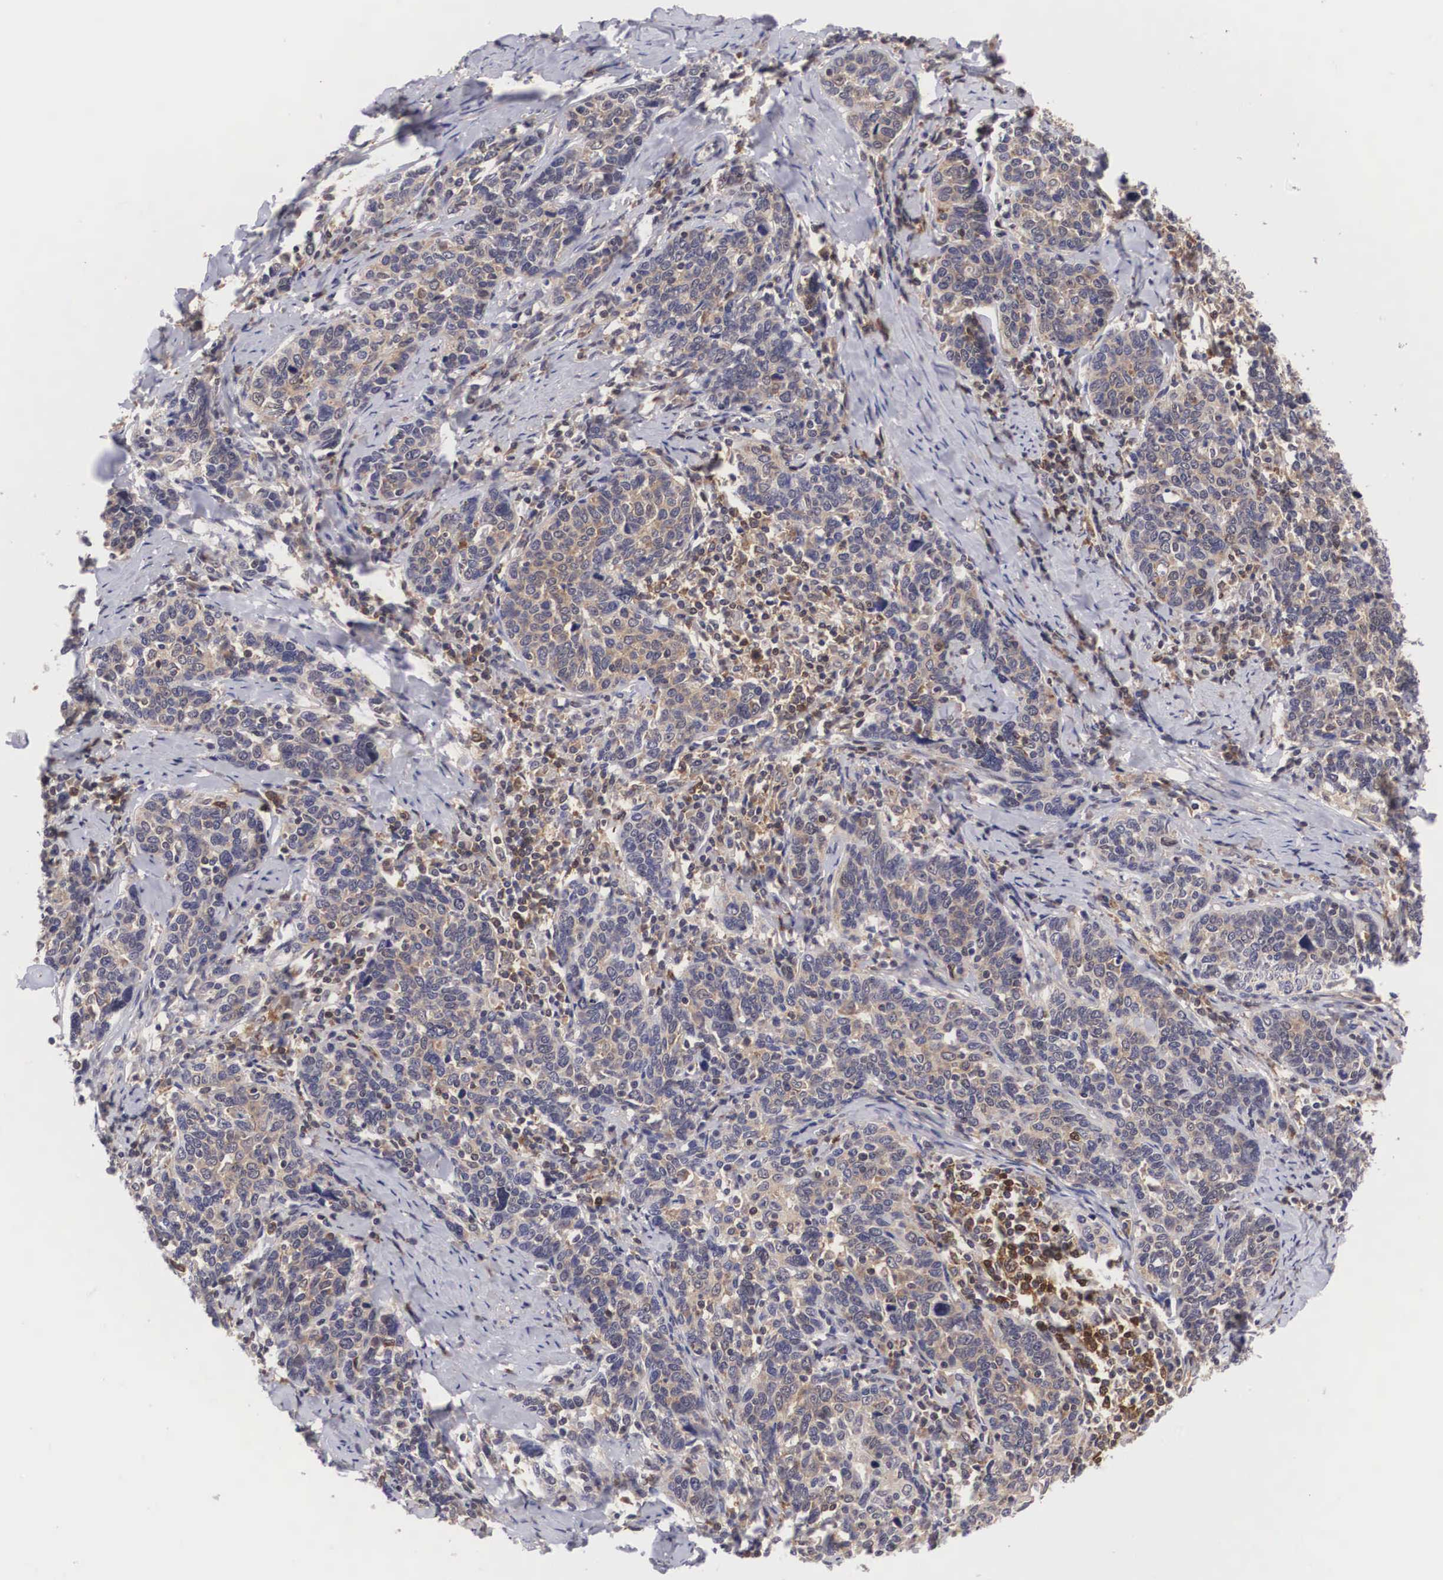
{"staining": {"intensity": "weak", "quantity": ">75%", "location": "cytoplasmic/membranous"}, "tissue": "cervical cancer", "cell_type": "Tumor cells", "image_type": "cancer", "snomed": [{"axis": "morphology", "description": "Squamous cell carcinoma, NOS"}, {"axis": "topography", "description": "Cervix"}], "caption": "Immunohistochemical staining of human cervical squamous cell carcinoma shows weak cytoplasmic/membranous protein staining in about >75% of tumor cells.", "gene": "ADSL", "patient": {"sex": "female", "age": 41}}